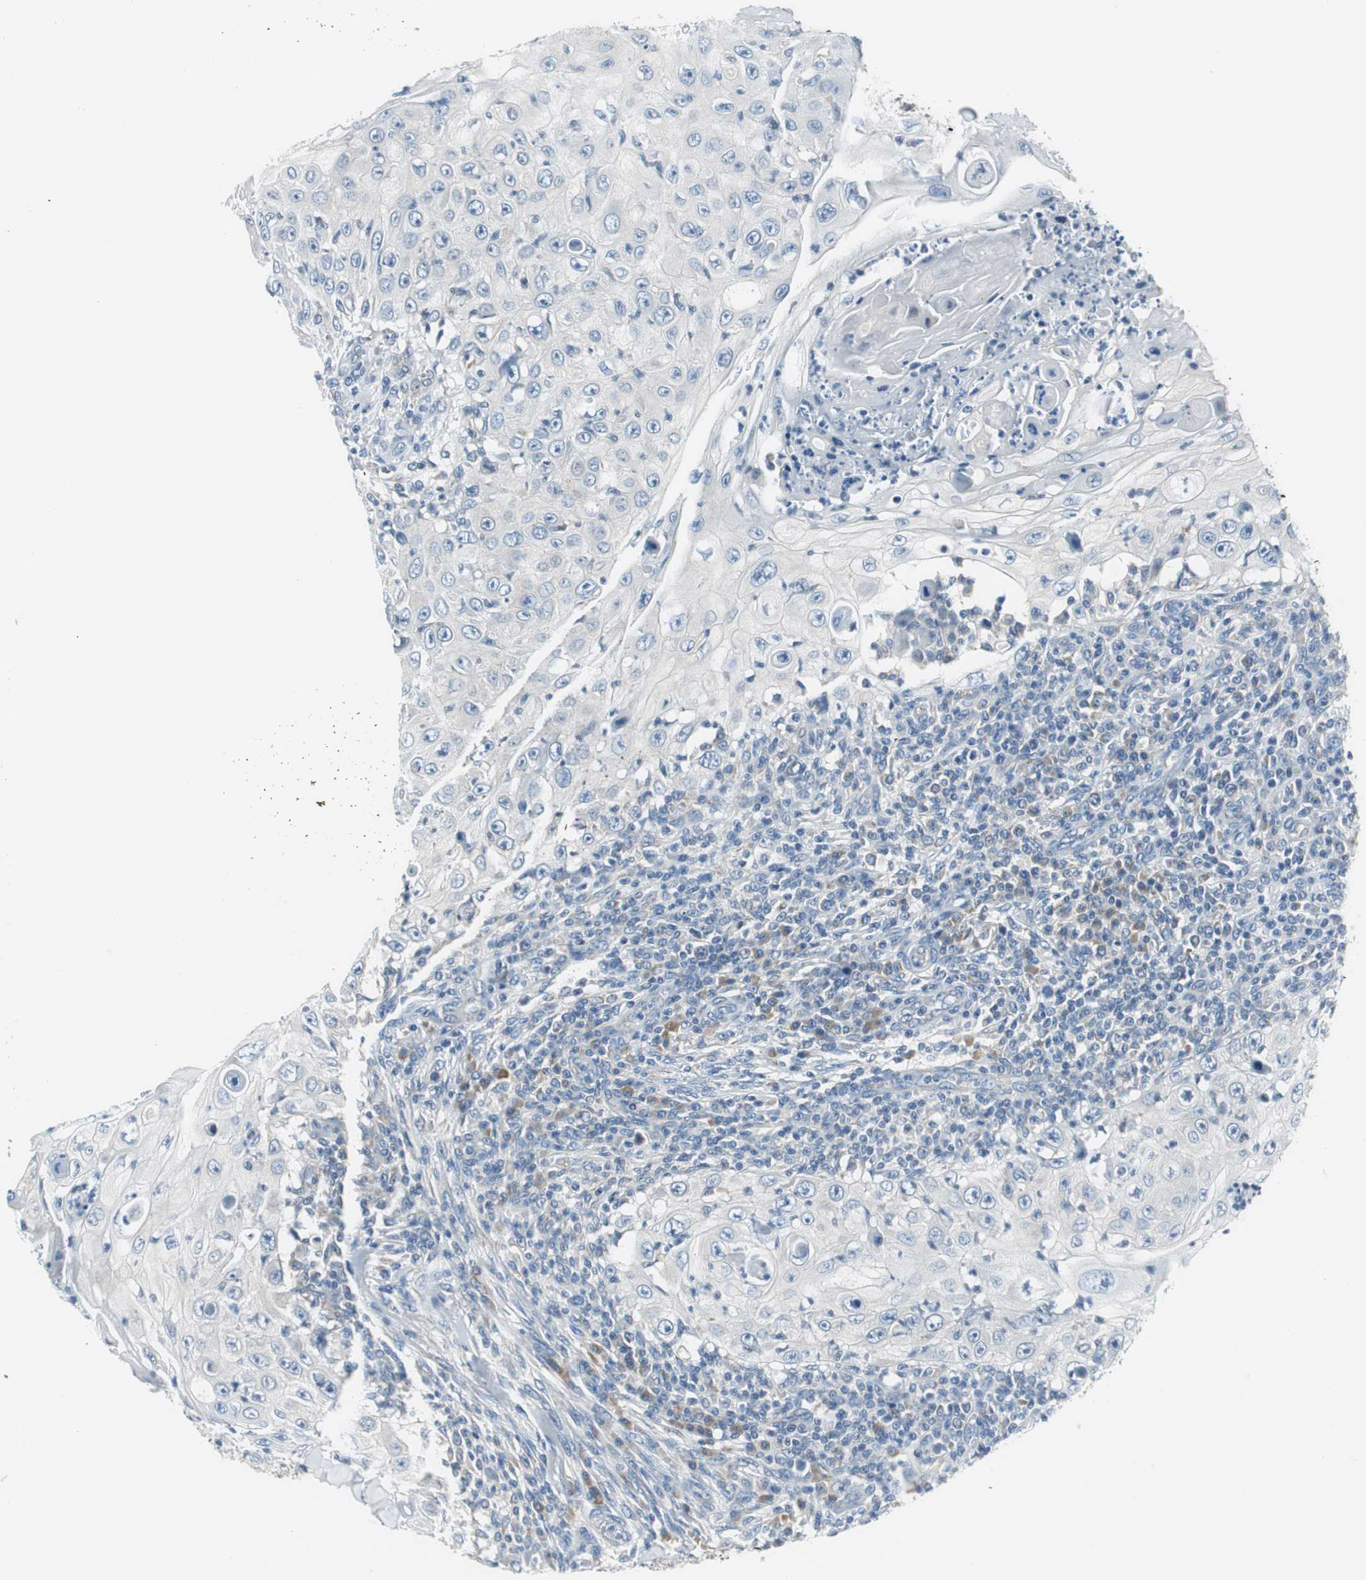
{"staining": {"intensity": "negative", "quantity": "none", "location": "none"}, "tissue": "skin cancer", "cell_type": "Tumor cells", "image_type": "cancer", "snomed": [{"axis": "morphology", "description": "Squamous cell carcinoma, NOS"}, {"axis": "topography", "description": "Skin"}], "caption": "This photomicrograph is of skin cancer stained with immunohistochemistry to label a protein in brown with the nuclei are counter-stained blue. There is no positivity in tumor cells. Nuclei are stained in blue.", "gene": "PLAA", "patient": {"sex": "male", "age": 86}}